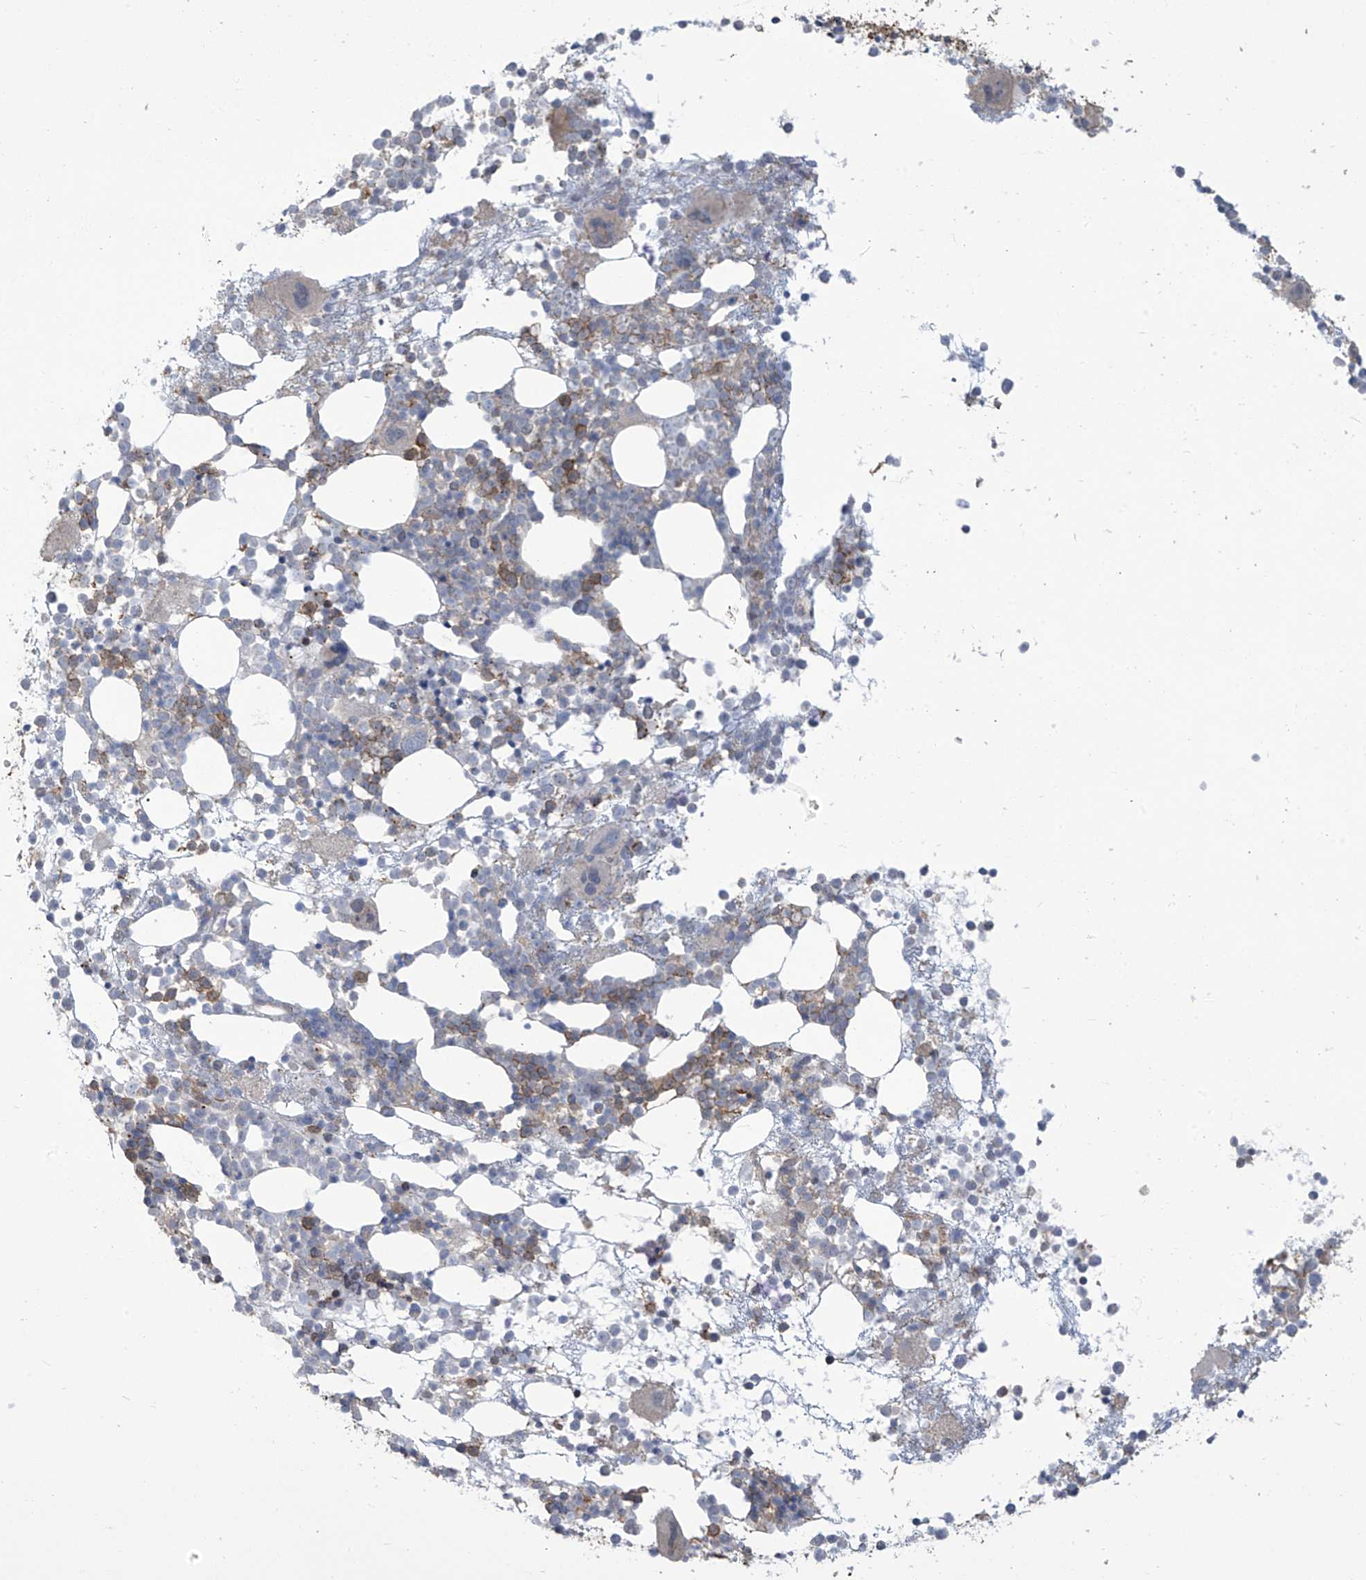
{"staining": {"intensity": "moderate", "quantity": "25%-75%", "location": "cytoplasmic/membranous"}, "tissue": "bone marrow", "cell_type": "Hematopoietic cells", "image_type": "normal", "snomed": [{"axis": "morphology", "description": "Normal tissue, NOS"}, {"axis": "topography", "description": "Bone marrow"}], "caption": "IHC micrograph of benign bone marrow stained for a protein (brown), which displays medium levels of moderate cytoplasmic/membranous expression in approximately 25%-75% of hematopoietic cells.", "gene": "TAGAP", "patient": {"sex": "female", "age": 57}}